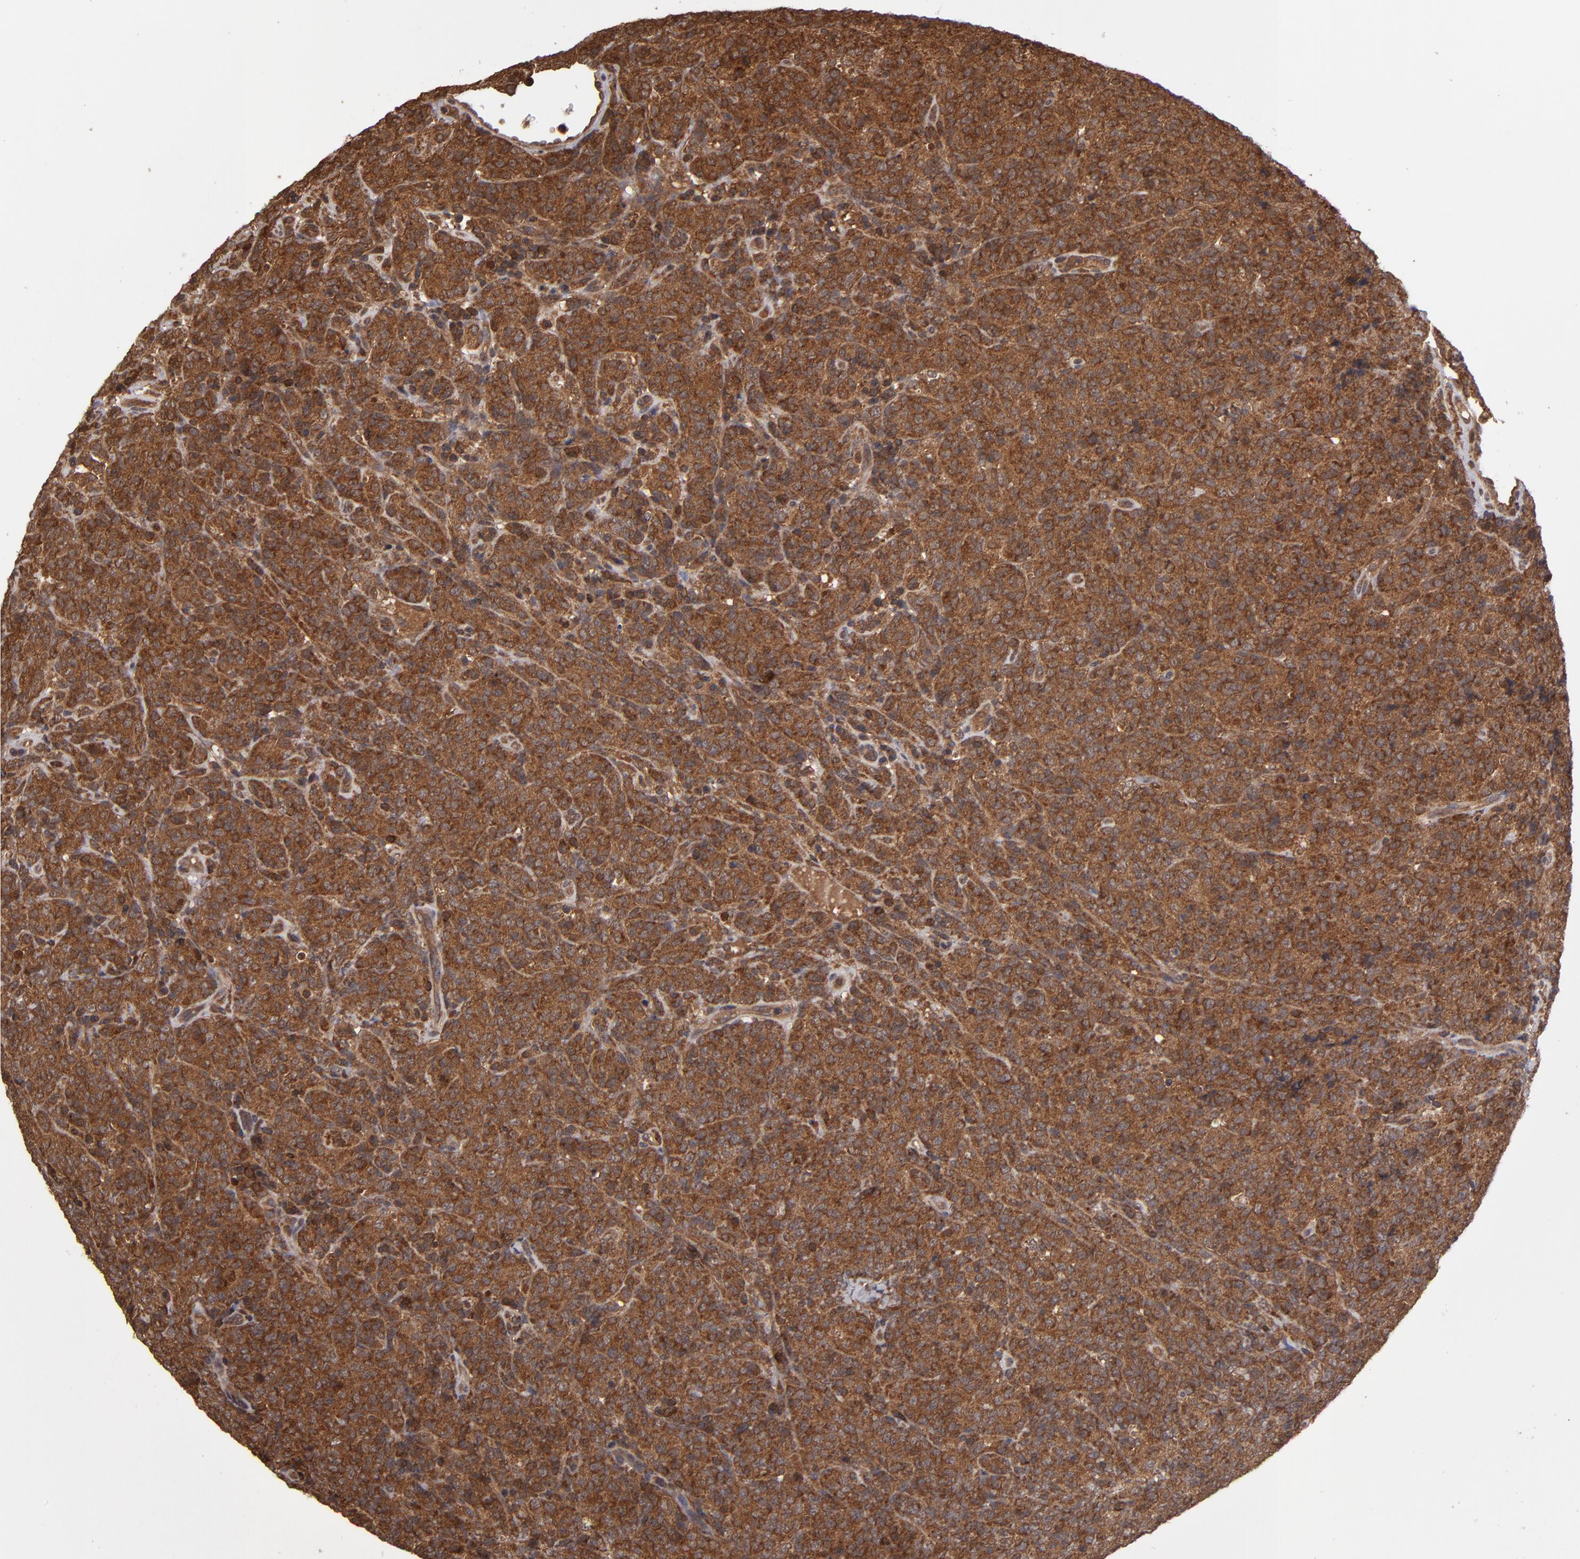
{"staining": {"intensity": "moderate", "quantity": ">75%", "location": "cytoplasmic/membranous"}, "tissue": "lymphoma", "cell_type": "Tumor cells", "image_type": "cancer", "snomed": [{"axis": "morphology", "description": "Malignant lymphoma, non-Hodgkin's type, High grade"}, {"axis": "topography", "description": "Tonsil"}], "caption": "Human lymphoma stained with a brown dye exhibits moderate cytoplasmic/membranous positive expression in approximately >75% of tumor cells.", "gene": "RPS6KA6", "patient": {"sex": "female", "age": 36}}